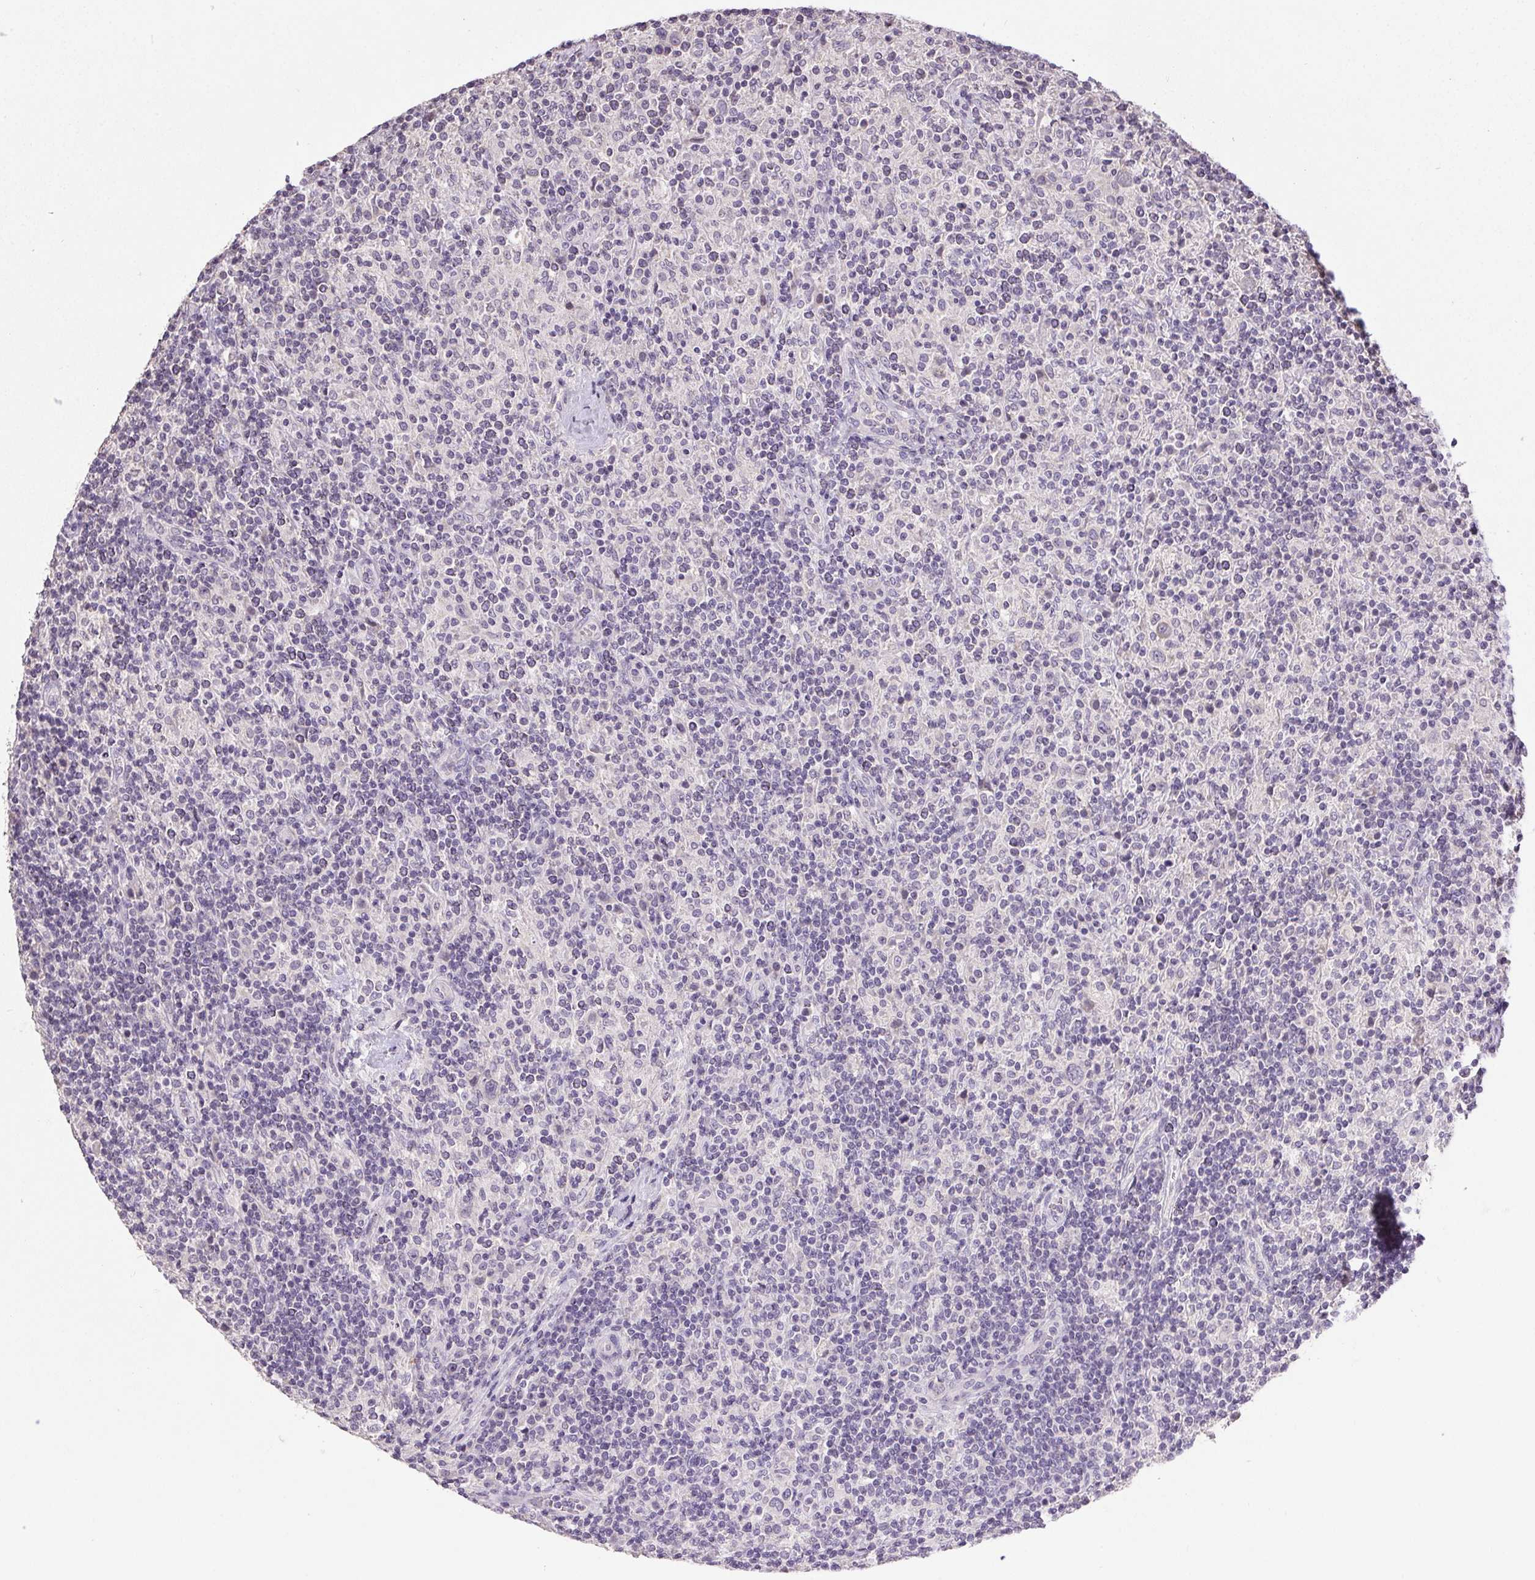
{"staining": {"intensity": "negative", "quantity": "none", "location": "none"}, "tissue": "lymphoma", "cell_type": "Tumor cells", "image_type": "cancer", "snomed": [{"axis": "morphology", "description": "Hodgkin's disease, NOS"}, {"axis": "topography", "description": "Lymph node"}], "caption": "Lymphoma was stained to show a protein in brown. There is no significant expression in tumor cells. The staining is performed using DAB (3,3'-diaminobenzidine) brown chromogen with nuclei counter-stained in using hematoxylin.", "gene": "SPACA9", "patient": {"sex": "male", "age": 70}}